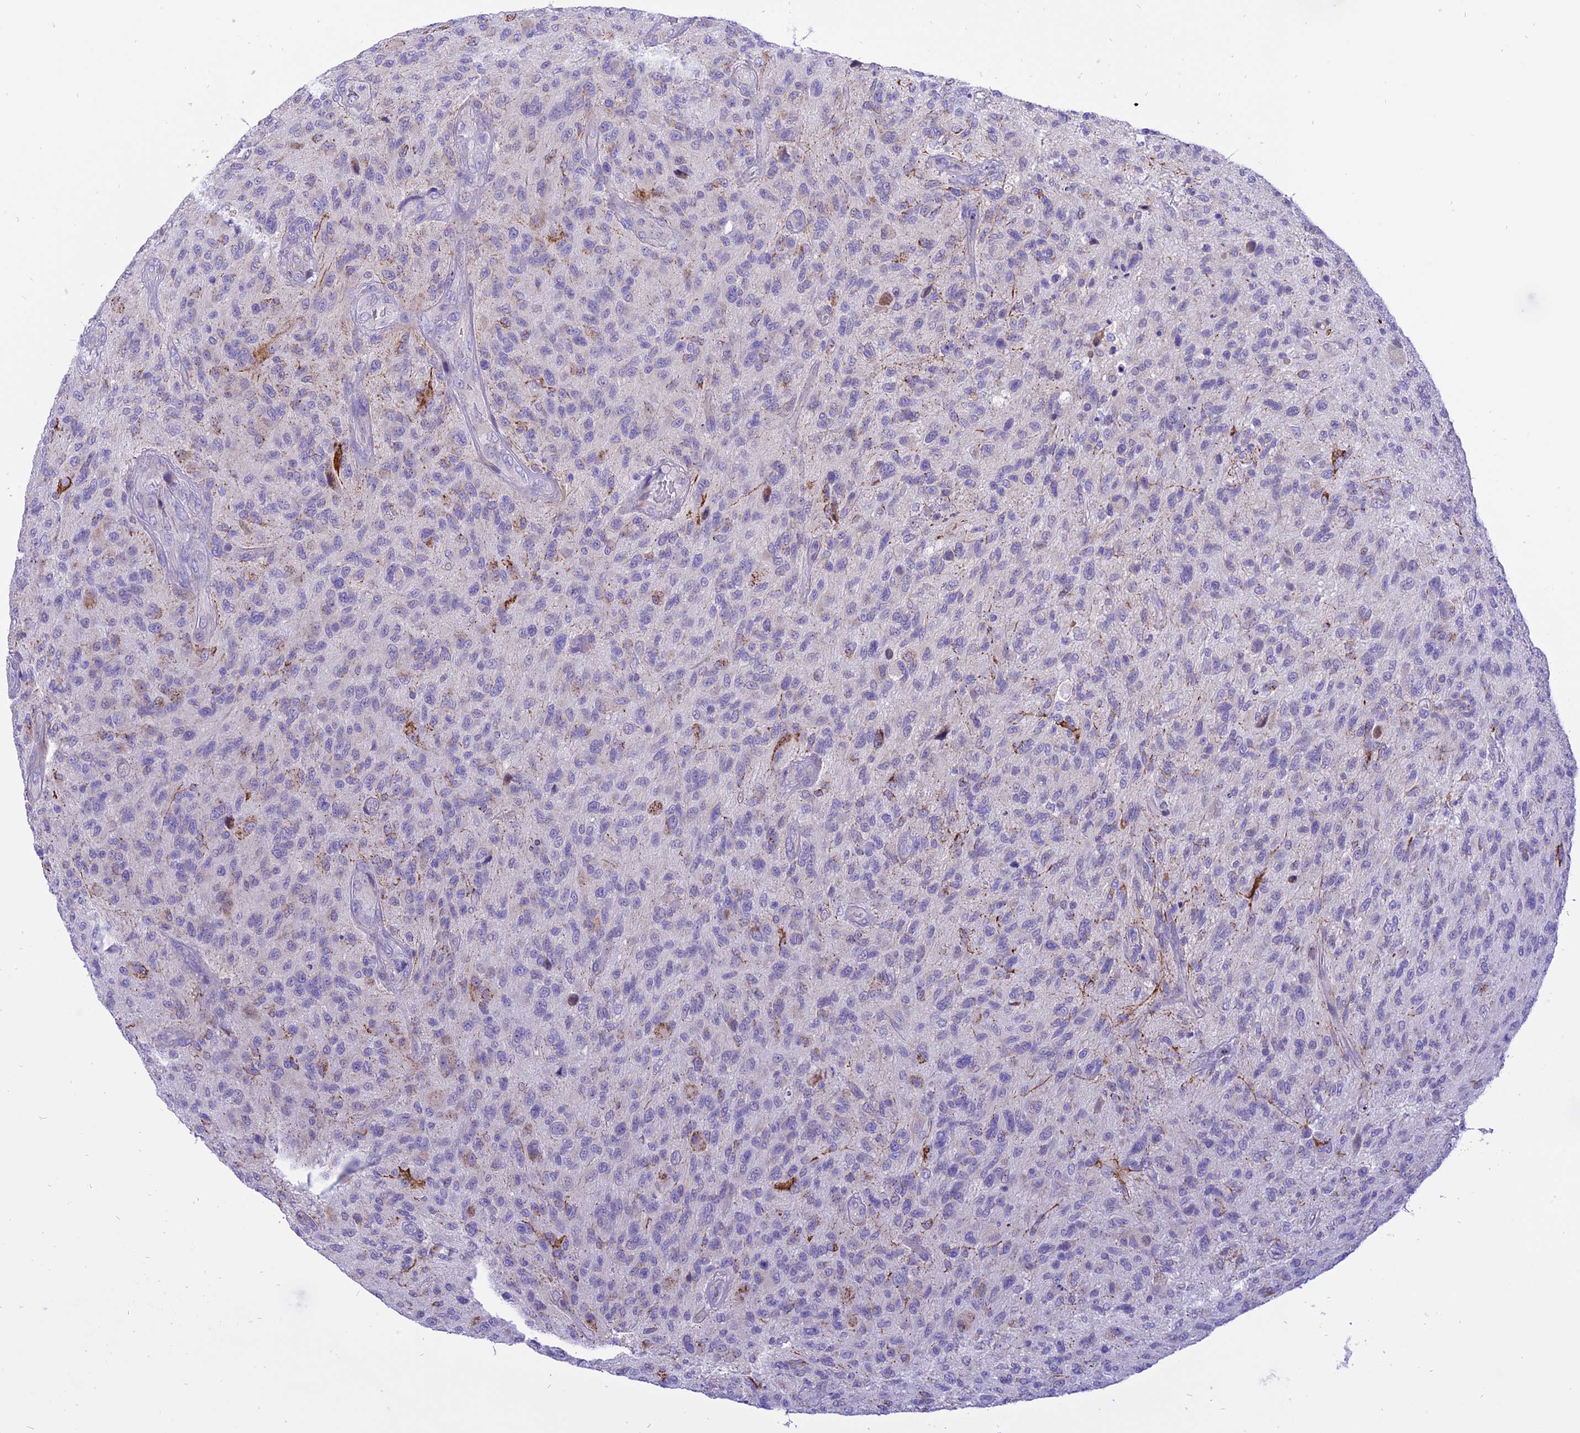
{"staining": {"intensity": "negative", "quantity": "none", "location": "none"}, "tissue": "glioma", "cell_type": "Tumor cells", "image_type": "cancer", "snomed": [{"axis": "morphology", "description": "Glioma, malignant, High grade"}, {"axis": "topography", "description": "Brain"}], "caption": "Malignant glioma (high-grade) was stained to show a protein in brown. There is no significant positivity in tumor cells.", "gene": "ARMCX6", "patient": {"sex": "male", "age": 47}}